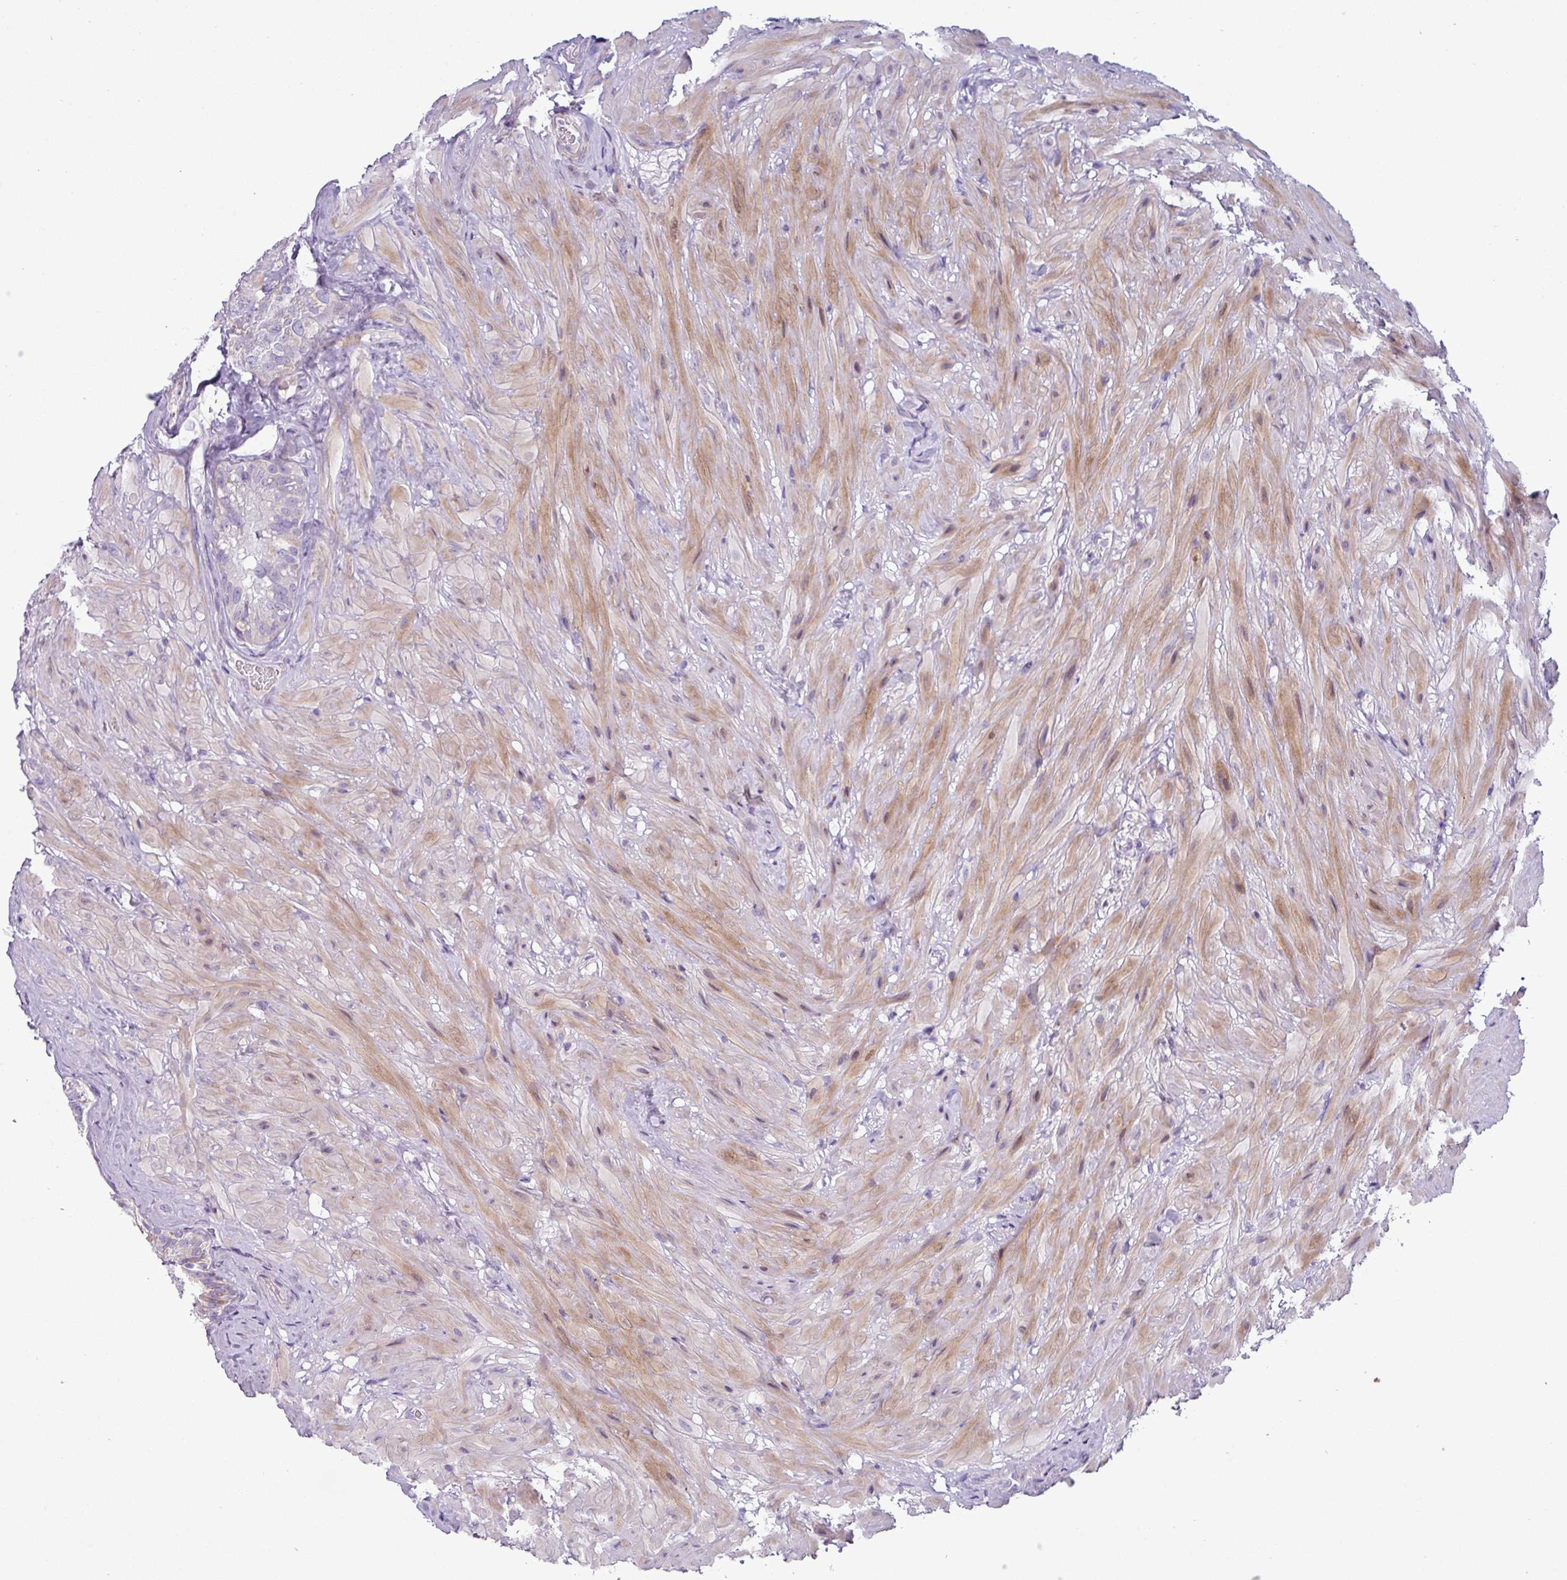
{"staining": {"intensity": "negative", "quantity": "none", "location": "none"}, "tissue": "seminal vesicle", "cell_type": "Glandular cells", "image_type": "normal", "snomed": [{"axis": "morphology", "description": "Normal tissue, NOS"}, {"axis": "topography", "description": "Seminal veicle"}], "caption": "Immunohistochemistry (IHC) photomicrograph of unremarkable human seminal vesicle stained for a protein (brown), which demonstrates no staining in glandular cells. (DAB (3,3'-diaminobenzidine) immunohistochemistry visualized using brightfield microscopy, high magnification).", "gene": "RGS16", "patient": {"sex": "male", "age": 60}}